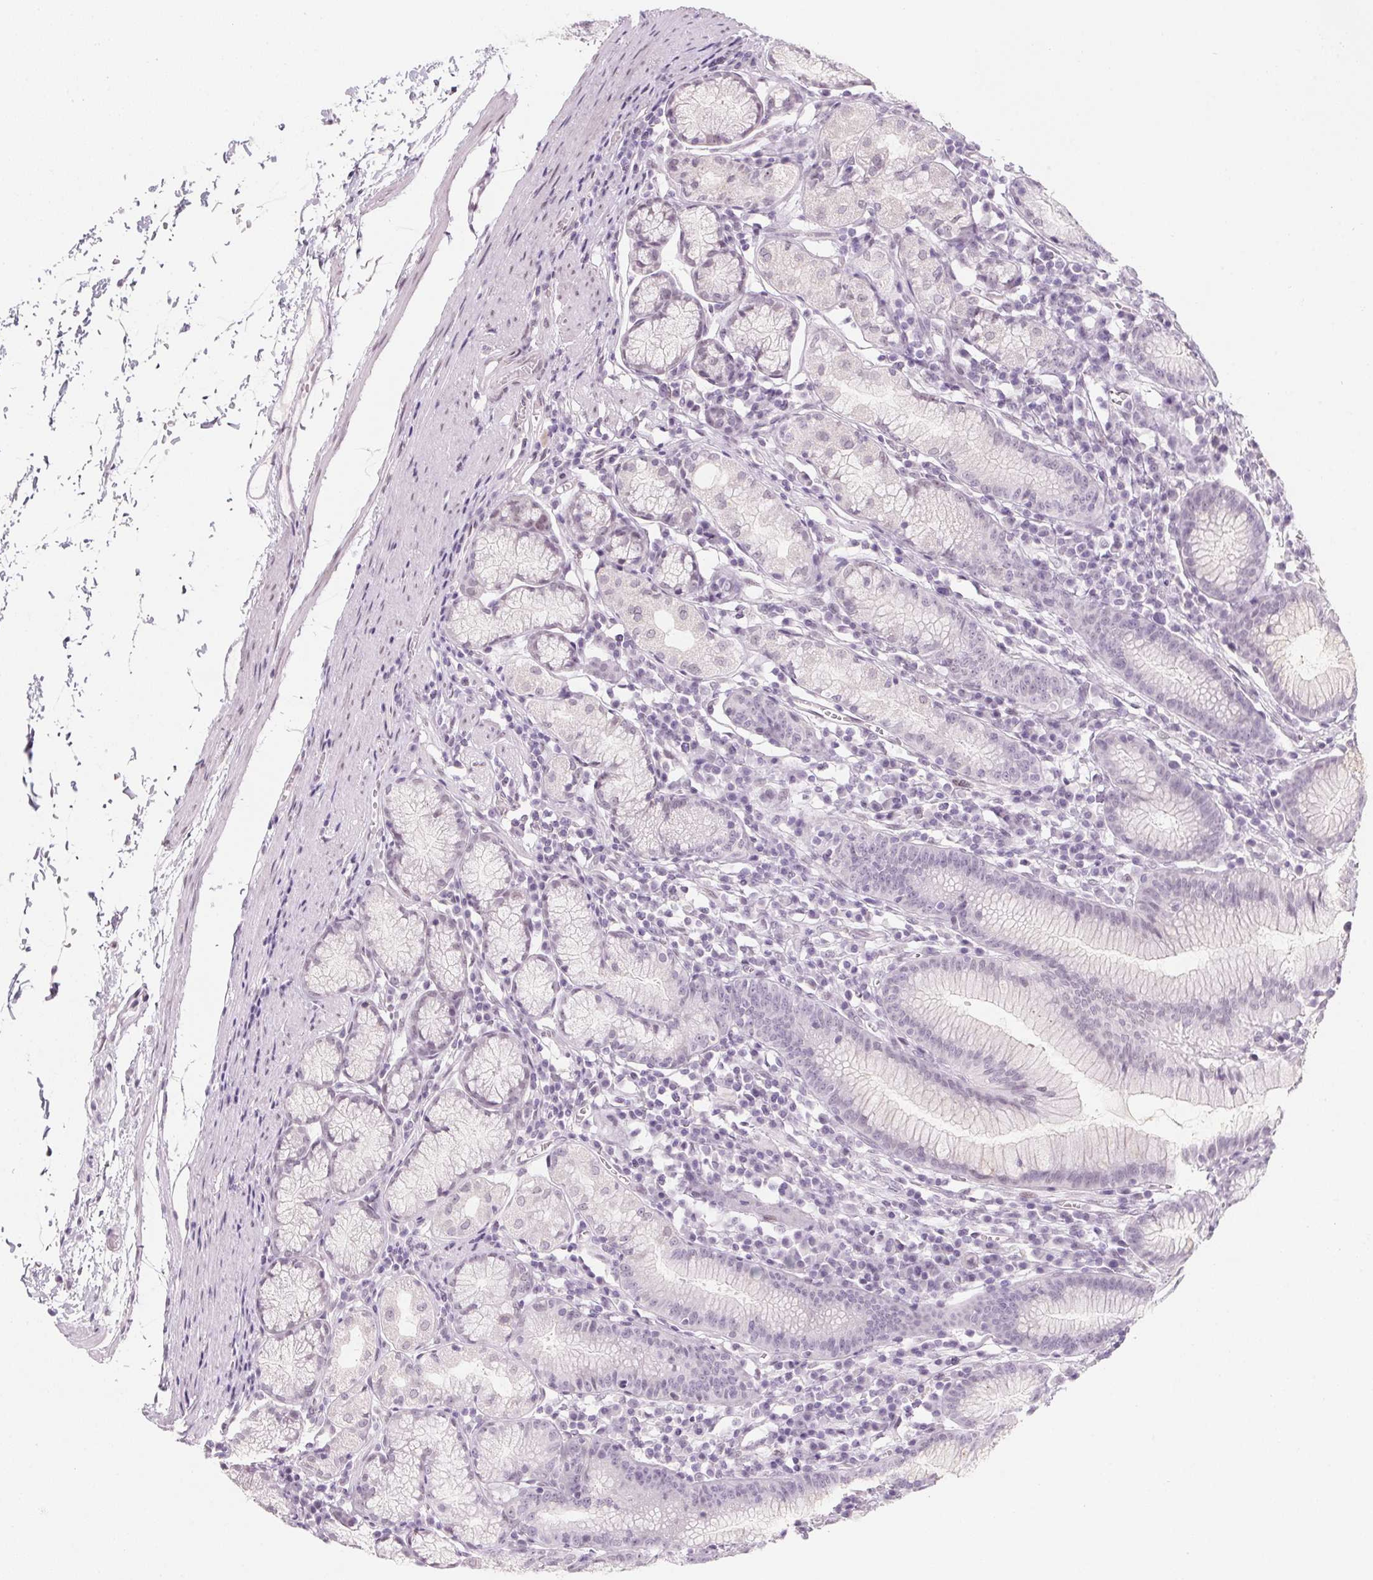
{"staining": {"intensity": "weak", "quantity": "<25%", "location": "nuclear"}, "tissue": "stomach", "cell_type": "Glandular cells", "image_type": "normal", "snomed": [{"axis": "morphology", "description": "Normal tissue, NOS"}, {"axis": "topography", "description": "Stomach"}], "caption": "Immunohistochemical staining of benign human stomach exhibits no significant expression in glandular cells. Nuclei are stained in blue.", "gene": "KCNQ2", "patient": {"sex": "male", "age": 55}}